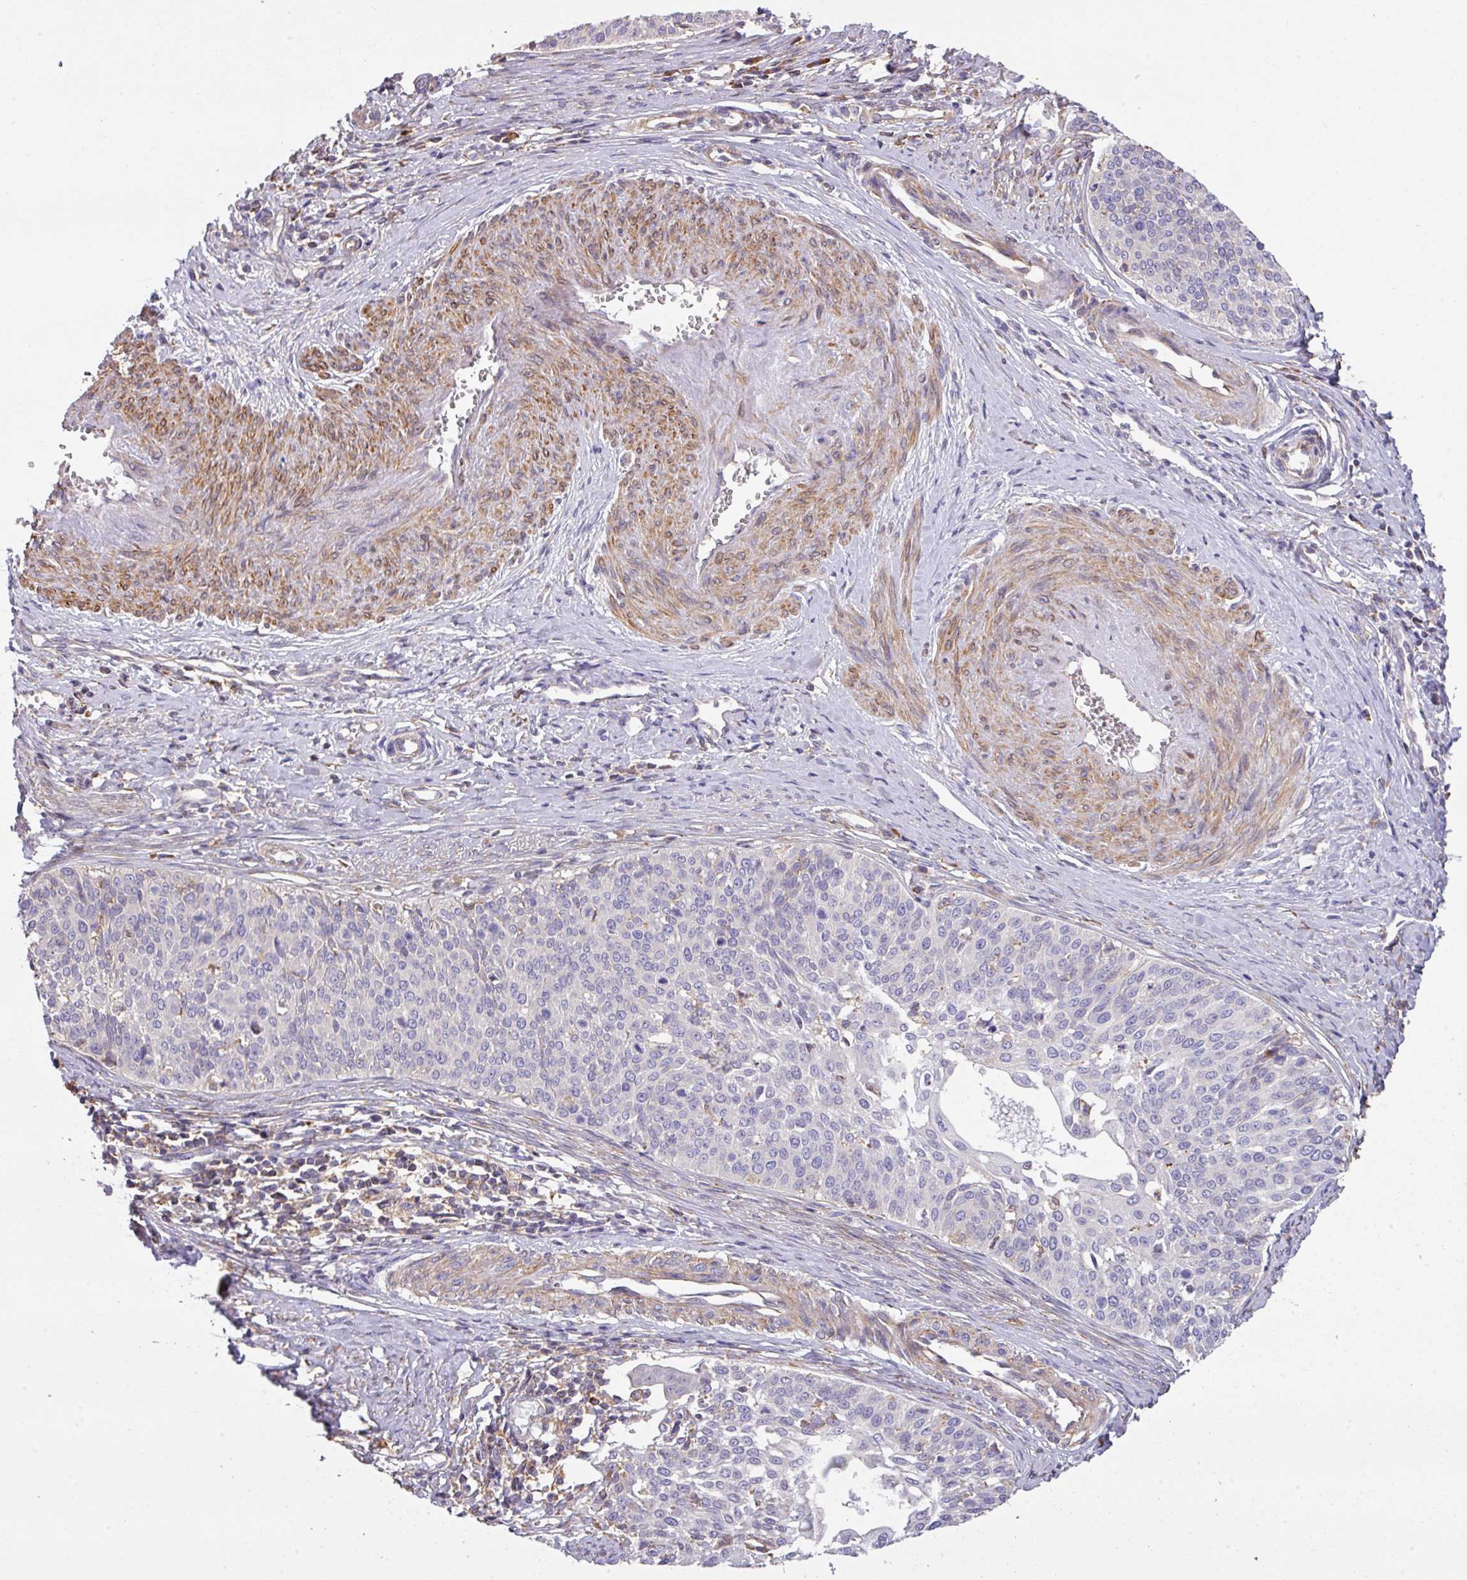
{"staining": {"intensity": "negative", "quantity": "none", "location": "none"}, "tissue": "cervical cancer", "cell_type": "Tumor cells", "image_type": "cancer", "snomed": [{"axis": "morphology", "description": "Squamous cell carcinoma, NOS"}, {"axis": "topography", "description": "Cervix"}], "caption": "Photomicrograph shows no significant protein expression in tumor cells of cervical squamous cell carcinoma.", "gene": "LRRC41", "patient": {"sex": "female", "age": 44}}